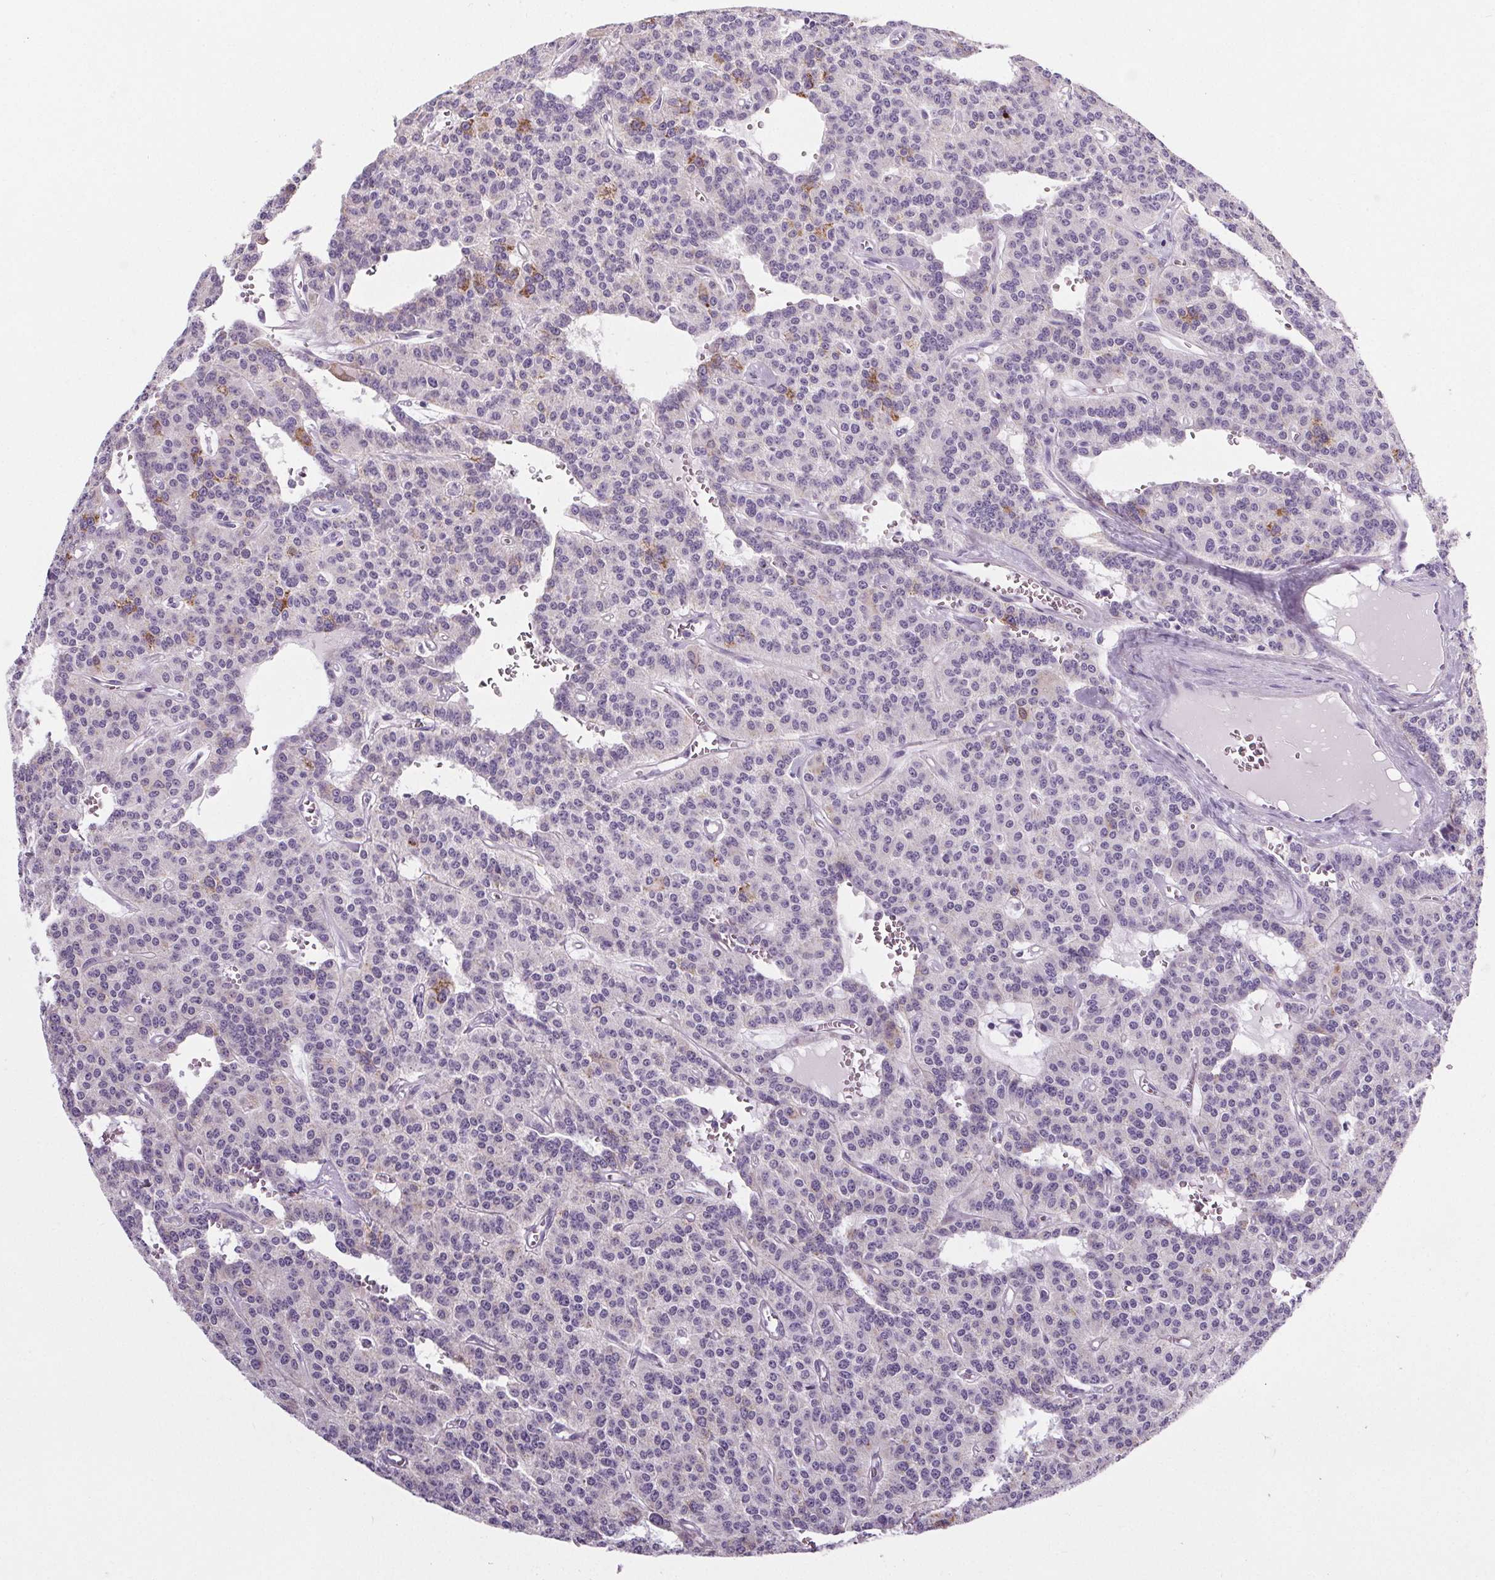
{"staining": {"intensity": "weak", "quantity": "<25%", "location": "cytoplasmic/membranous"}, "tissue": "carcinoid", "cell_type": "Tumor cells", "image_type": "cancer", "snomed": [{"axis": "morphology", "description": "Carcinoid, malignant, NOS"}, {"axis": "topography", "description": "Lung"}], "caption": "A high-resolution histopathology image shows IHC staining of malignant carcinoid, which exhibits no significant expression in tumor cells. The staining is performed using DAB brown chromogen with nuclei counter-stained in using hematoxylin.", "gene": "ELAVL2", "patient": {"sex": "female", "age": 71}}